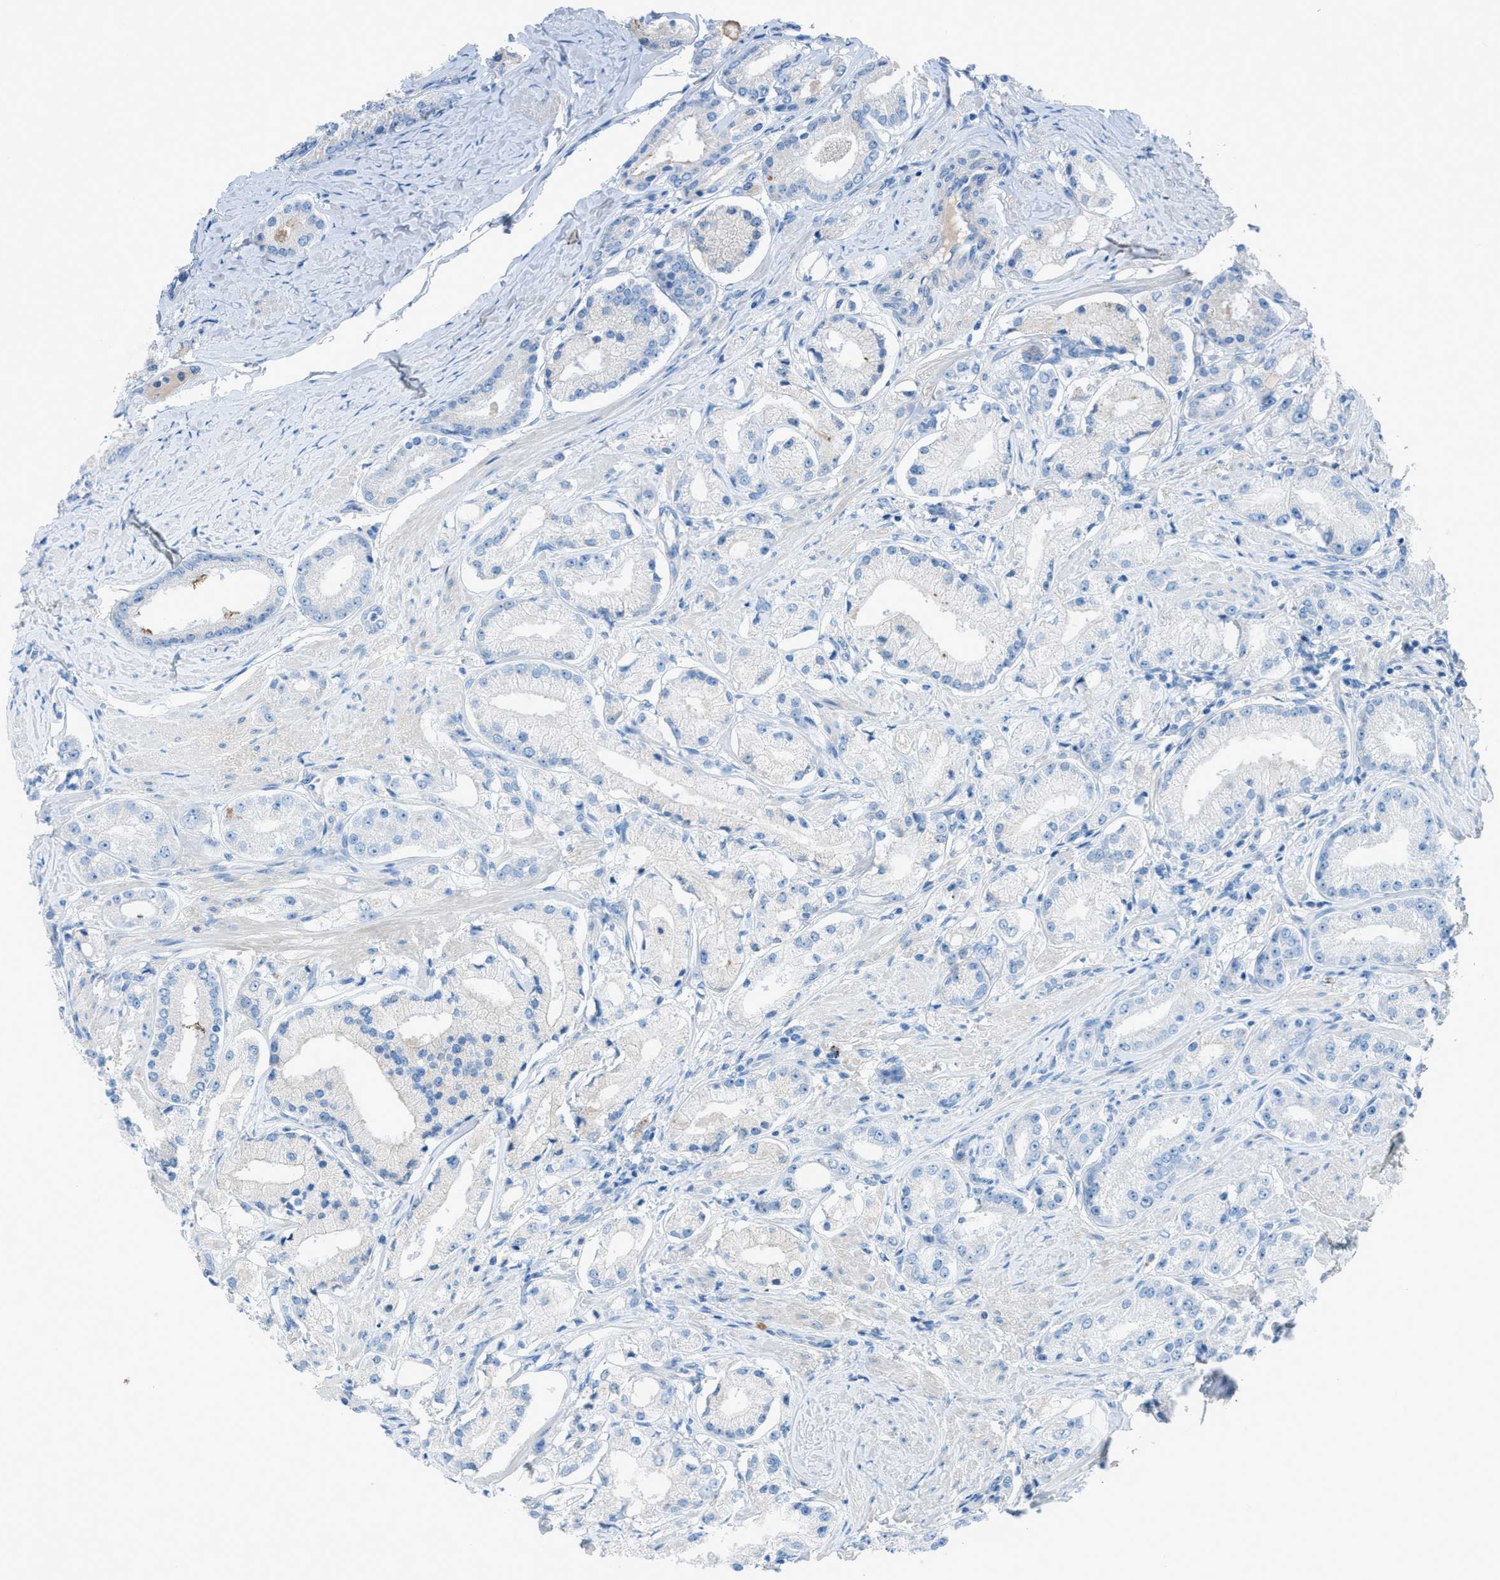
{"staining": {"intensity": "negative", "quantity": "none", "location": "none"}, "tissue": "prostate cancer", "cell_type": "Tumor cells", "image_type": "cancer", "snomed": [{"axis": "morphology", "description": "Adenocarcinoma, Low grade"}, {"axis": "topography", "description": "Prostate"}], "caption": "IHC photomicrograph of prostate adenocarcinoma (low-grade) stained for a protein (brown), which exhibits no expression in tumor cells. Nuclei are stained in blue.", "gene": "C5AR2", "patient": {"sex": "male", "age": 63}}